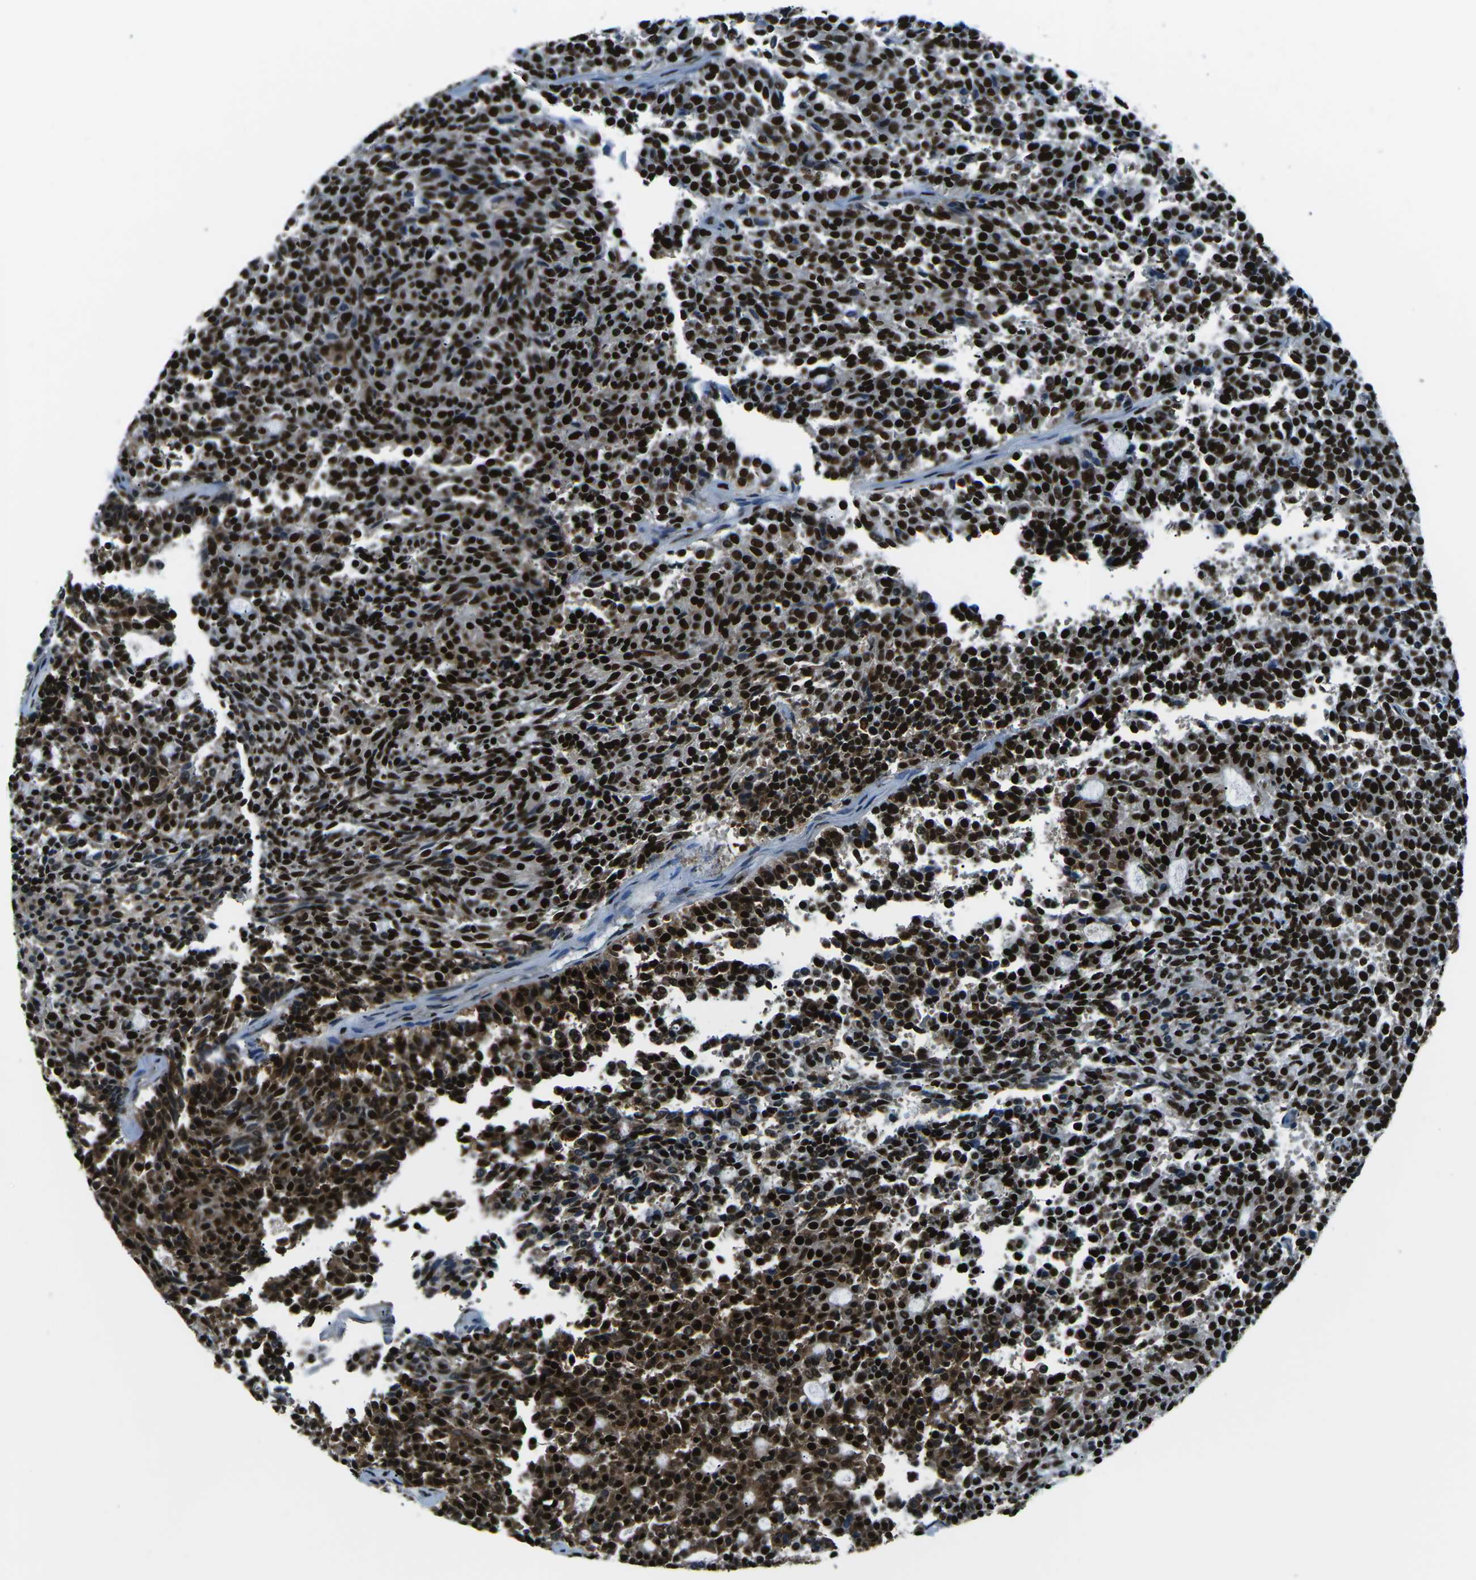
{"staining": {"intensity": "strong", "quantity": ">75%", "location": "nuclear"}, "tissue": "carcinoid", "cell_type": "Tumor cells", "image_type": "cancer", "snomed": [{"axis": "morphology", "description": "Carcinoid, malignant, NOS"}, {"axis": "topography", "description": "Pancreas"}], "caption": "Immunohistochemical staining of carcinoid shows strong nuclear protein staining in about >75% of tumor cells.", "gene": "HNRNPL", "patient": {"sex": "female", "age": 54}}